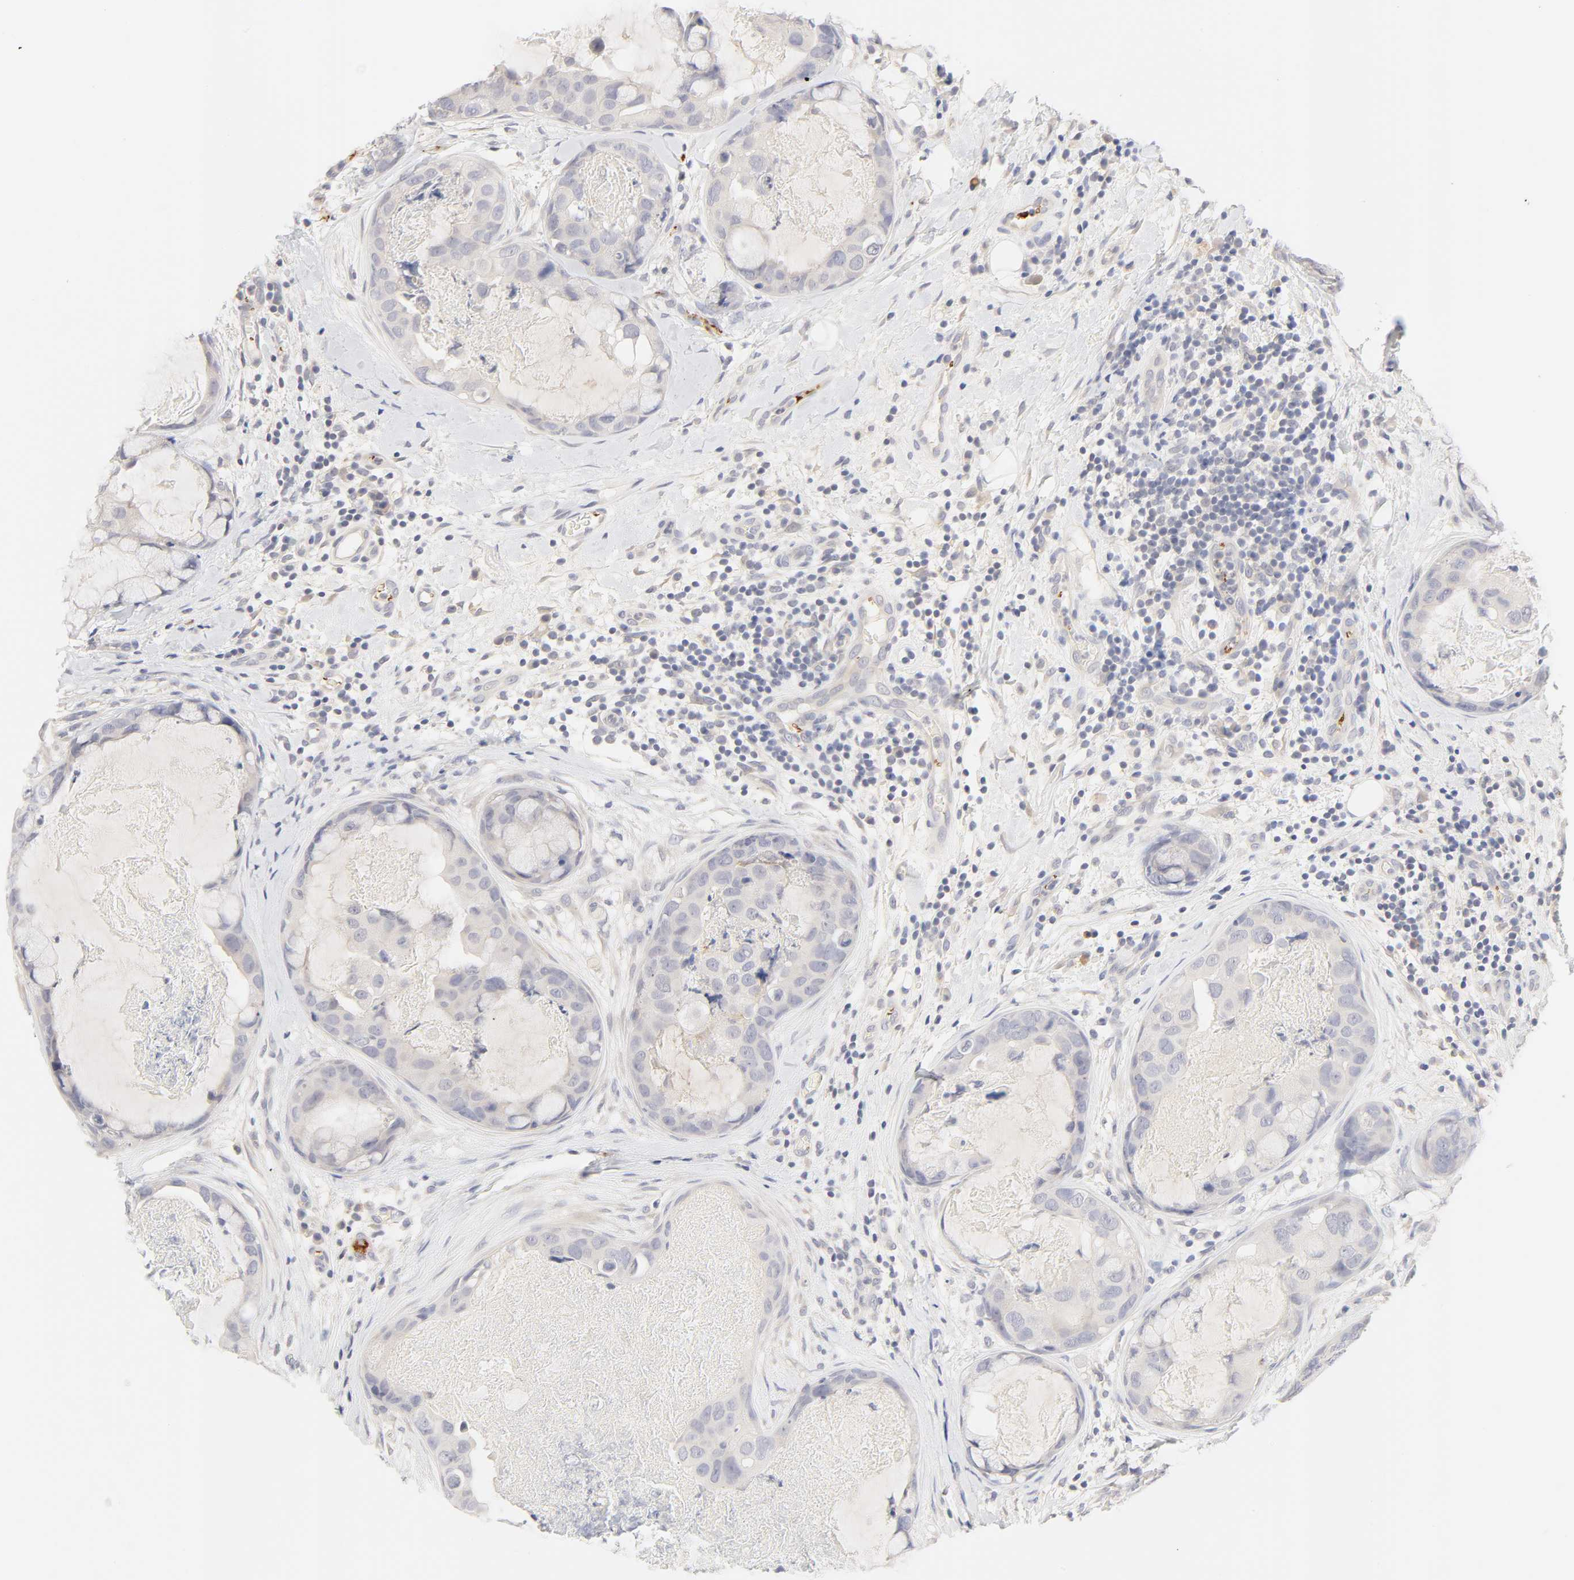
{"staining": {"intensity": "negative", "quantity": "none", "location": "none"}, "tissue": "breast cancer", "cell_type": "Tumor cells", "image_type": "cancer", "snomed": [{"axis": "morphology", "description": "Duct carcinoma"}, {"axis": "topography", "description": "Breast"}], "caption": "Tumor cells are negative for protein expression in human breast cancer (infiltrating ductal carcinoma).", "gene": "CYP4B1", "patient": {"sex": "female", "age": 40}}